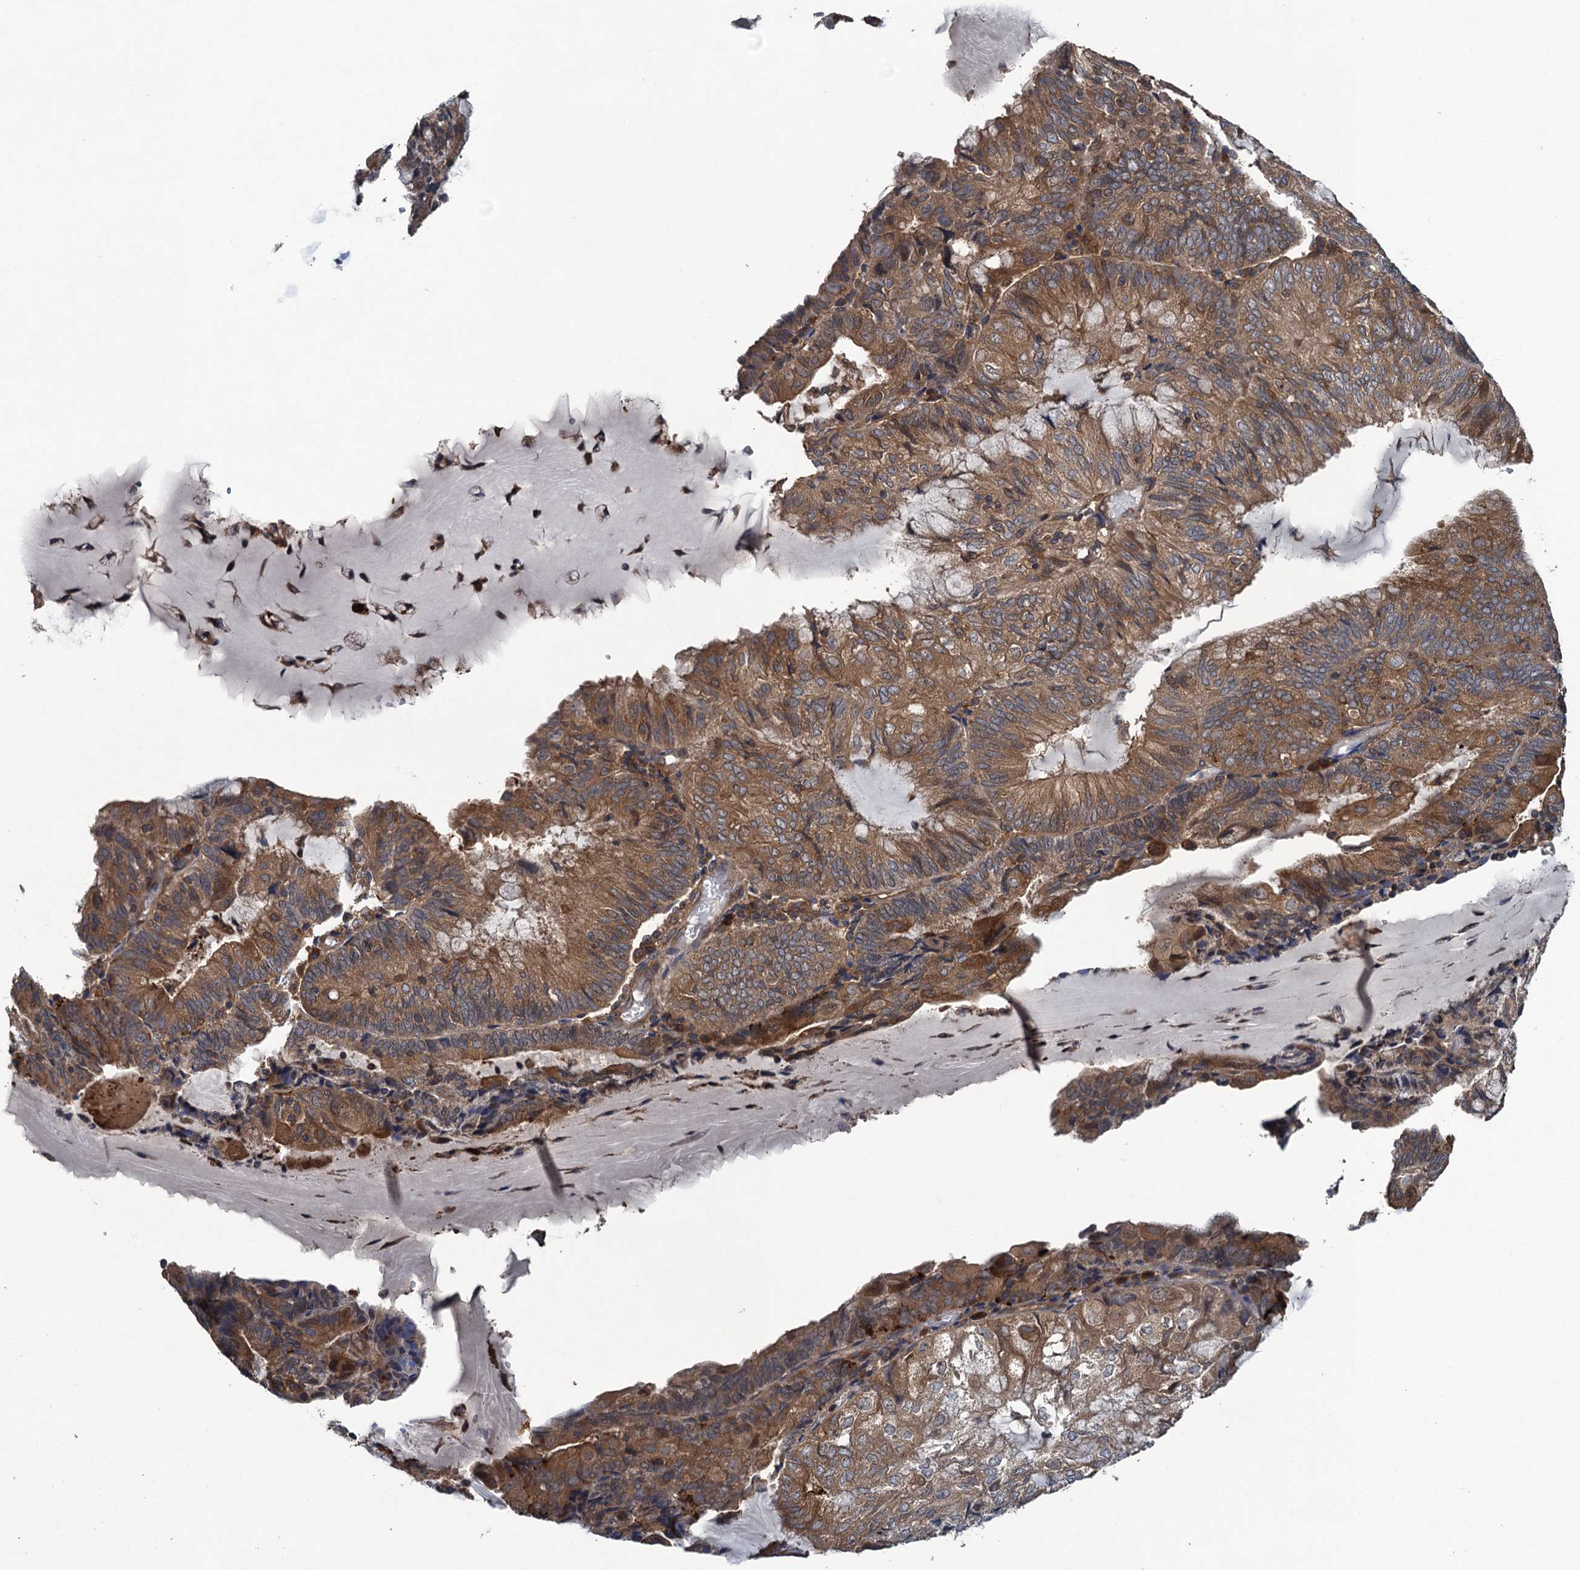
{"staining": {"intensity": "moderate", "quantity": ">75%", "location": "cytoplasmic/membranous"}, "tissue": "endometrial cancer", "cell_type": "Tumor cells", "image_type": "cancer", "snomed": [{"axis": "morphology", "description": "Adenocarcinoma, NOS"}, {"axis": "topography", "description": "Endometrium"}], "caption": "The histopathology image reveals staining of endometrial cancer, revealing moderate cytoplasmic/membranous protein expression (brown color) within tumor cells. Using DAB (3,3'-diaminobenzidine) (brown) and hematoxylin (blue) stains, captured at high magnification using brightfield microscopy.", "gene": "CNTN5", "patient": {"sex": "female", "age": 81}}